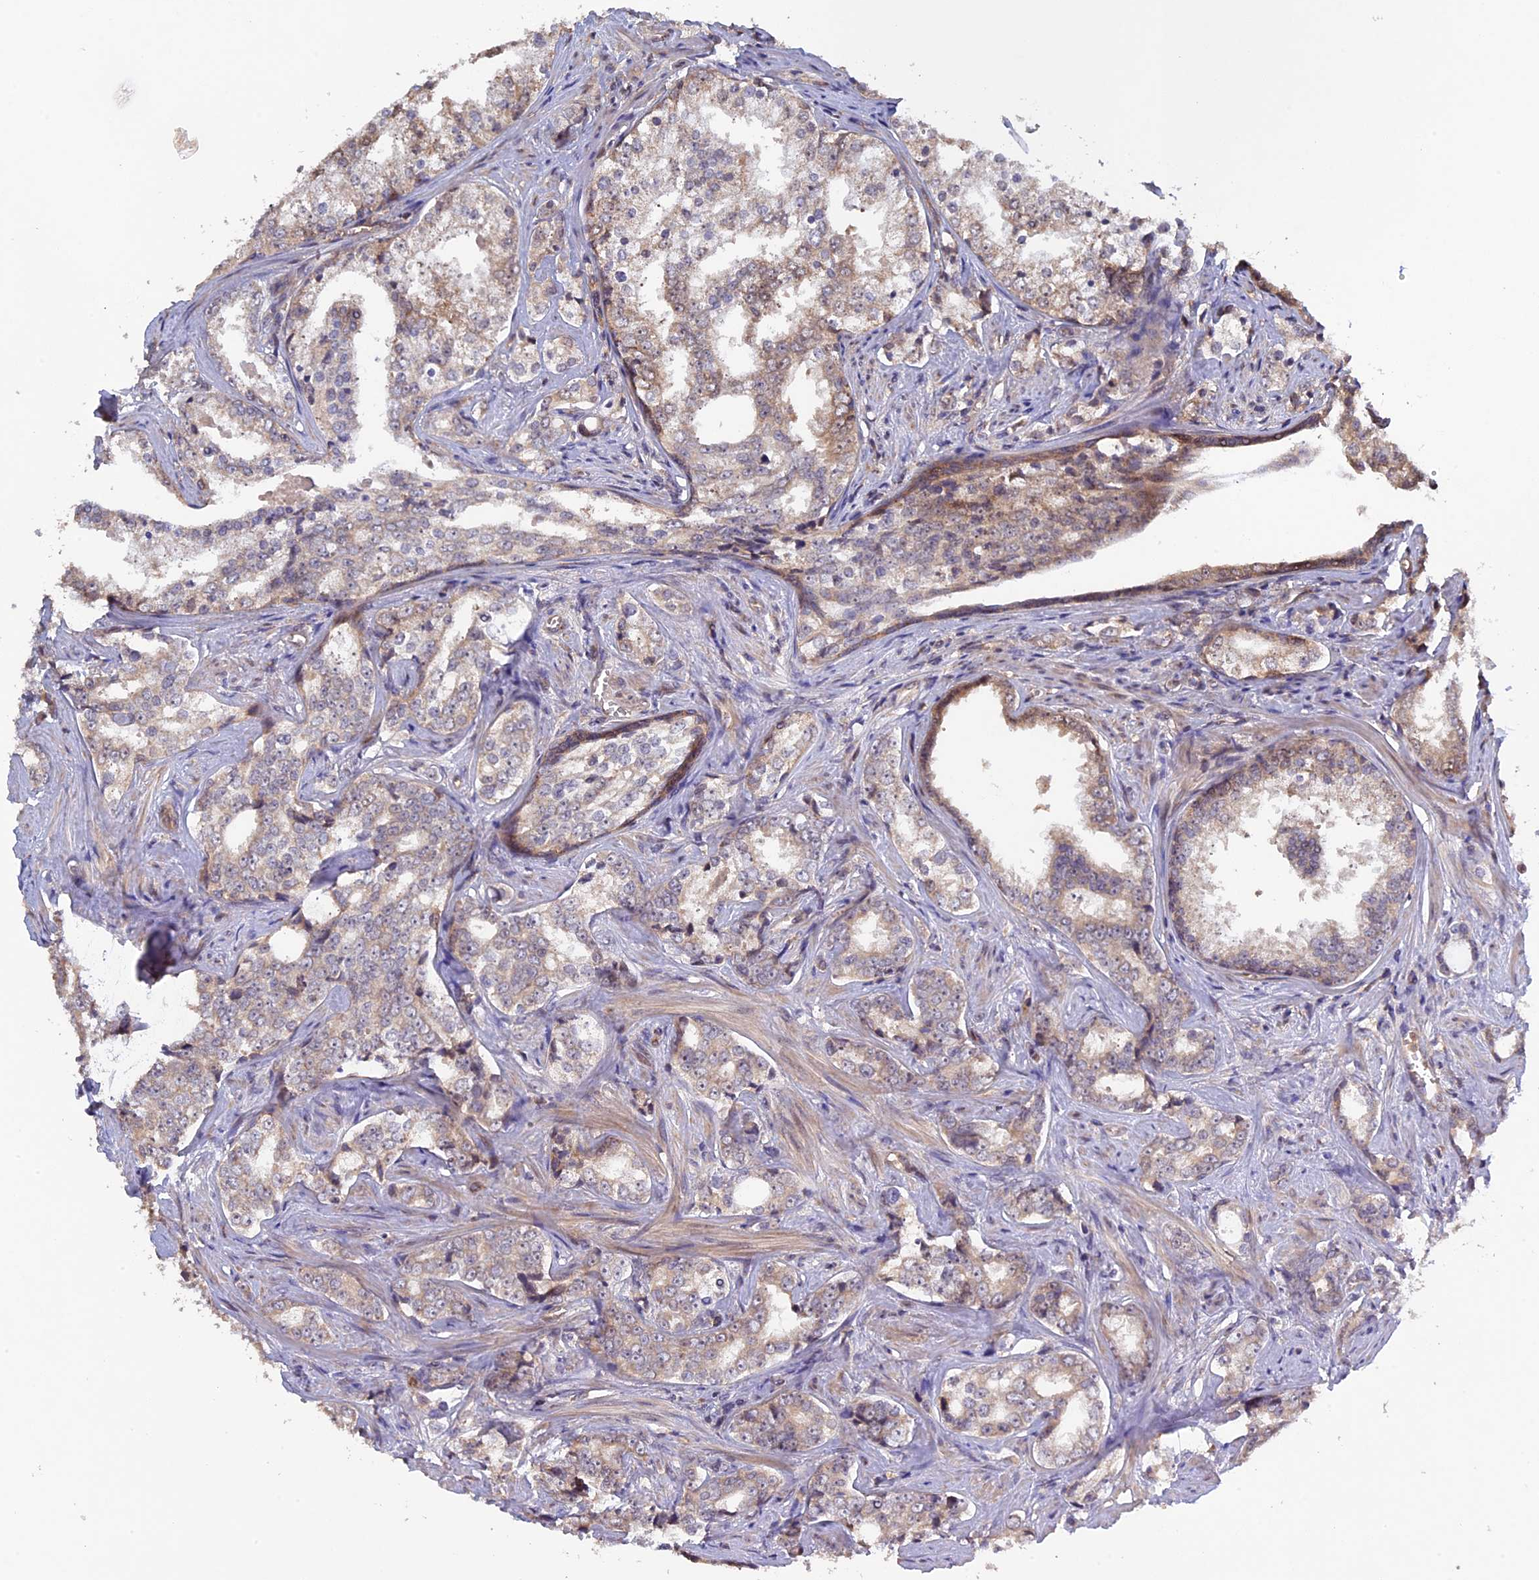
{"staining": {"intensity": "weak", "quantity": "25%-75%", "location": "cytoplasmic/membranous"}, "tissue": "prostate cancer", "cell_type": "Tumor cells", "image_type": "cancer", "snomed": [{"axis": "morphology", "description": "Adenocarcinoma, High grade"}, {"axis": "topography", "description": "Prostate"}], "caption": "Immunohistochemistry (IHC) staining of prostate cancer (adenocarcinoma (high-grade)), which shows low levels of weak cytoplasmic/membranous expression in approximately 25%-75% of tumor cells indicating weak cytoplasmic/membranous protein expression. The staining was performed using DAB (brown) for protein detection and nuclei were counterstained in hematoxylin (blue).", "gene": "FERMT1", "patient": {"sex": "male", "age": 66}}